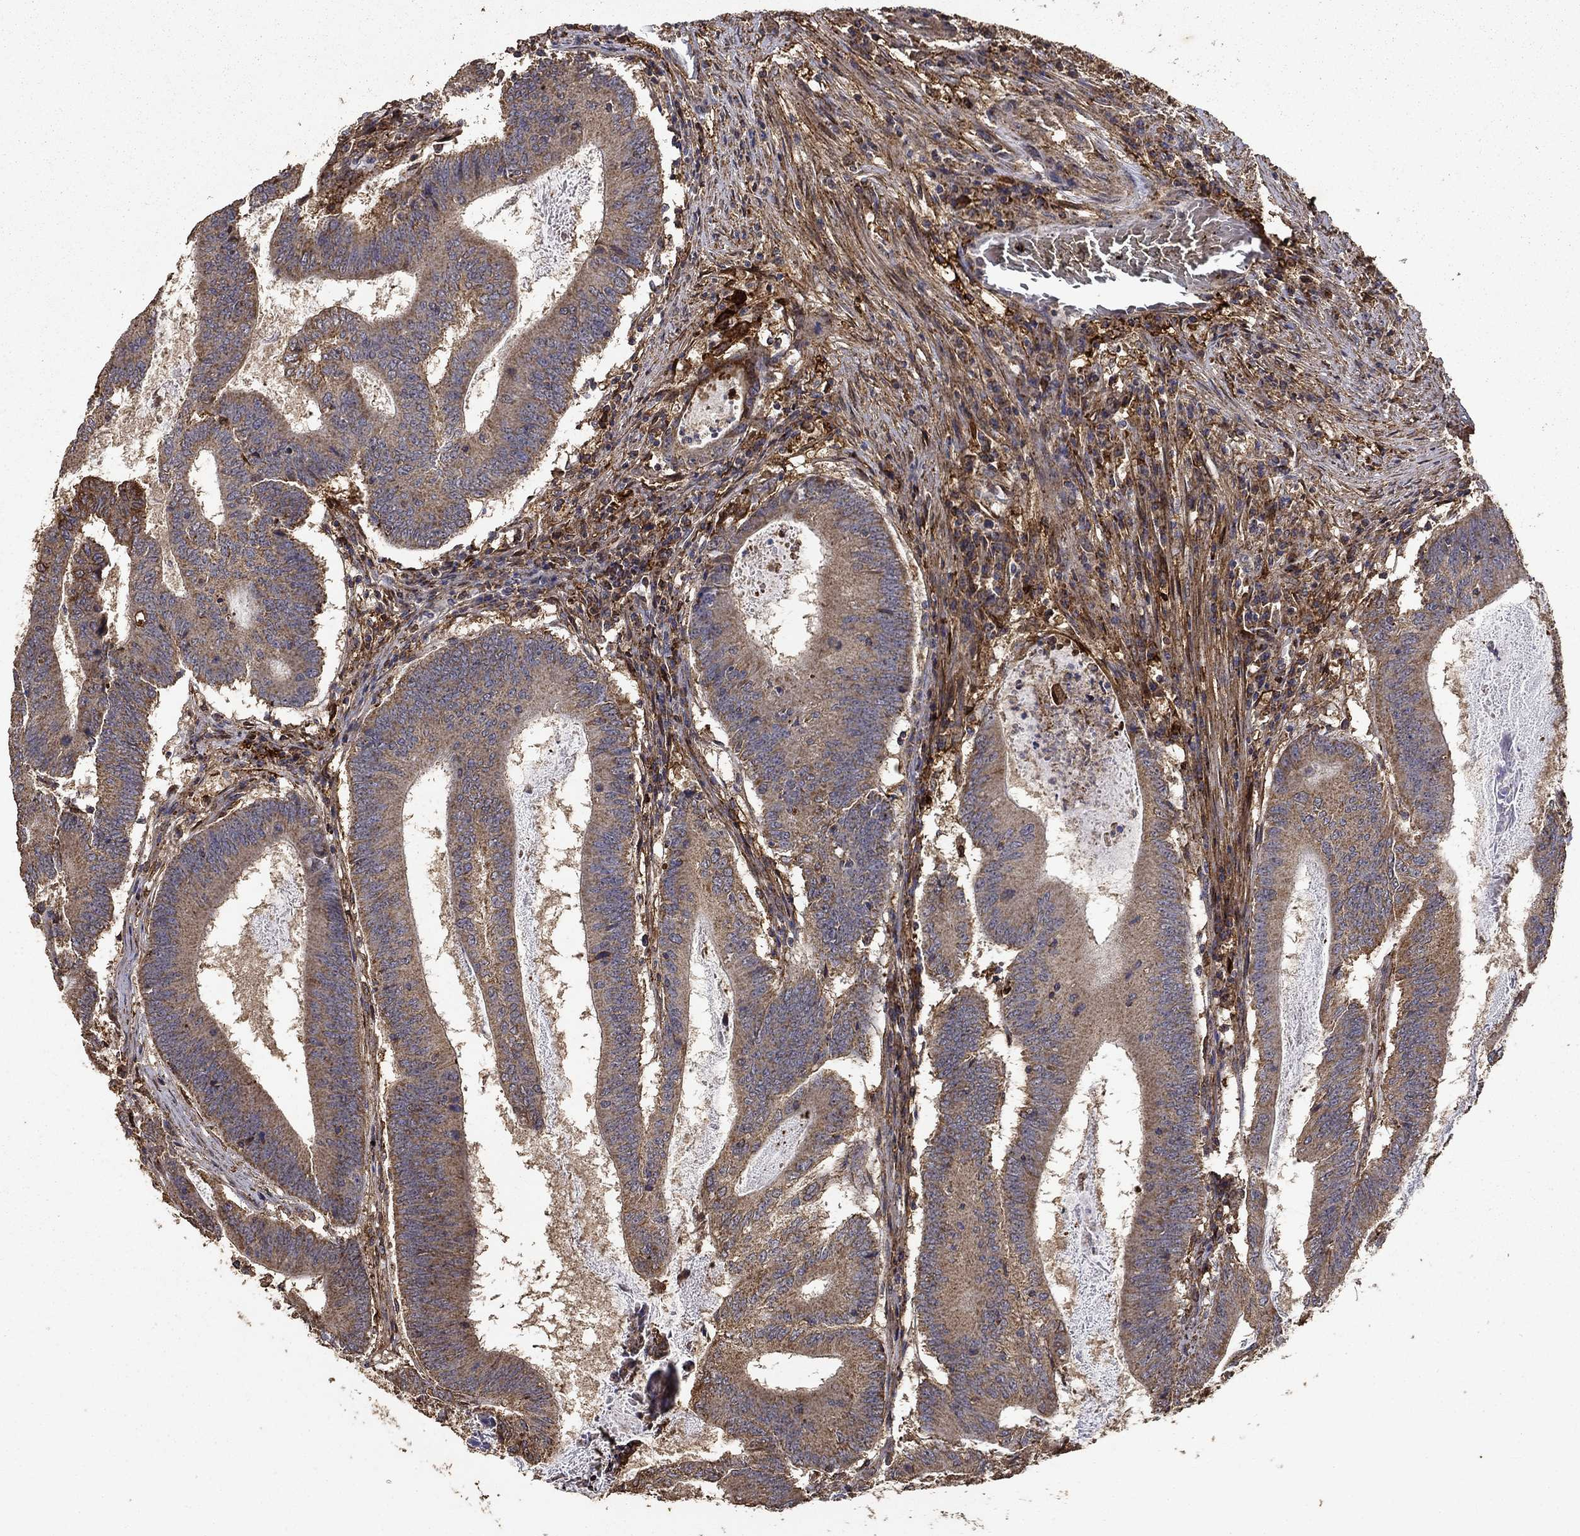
{"staining": {"intensity": "weak", "quantity": "25%-75%", "location": "cytoplasmic/membranous"}, "tissue": "colorectal cancer", "cell_type": "Tumor cells", "image_type": "cancer", "snomed": [{"axis": "morphology", "description": "Adenocarcinoma, NOS"}, {"axis": "topography", "description": "Colon"}], "caption": "IHC of human colorectal adenocarcinoma reveals low levels of weak cytoplasmic/membranous positivity in approximately 25%-75% of tumor cells.", "gene": "IFRD1", "patient": {"sex": "female", "age": 70}}